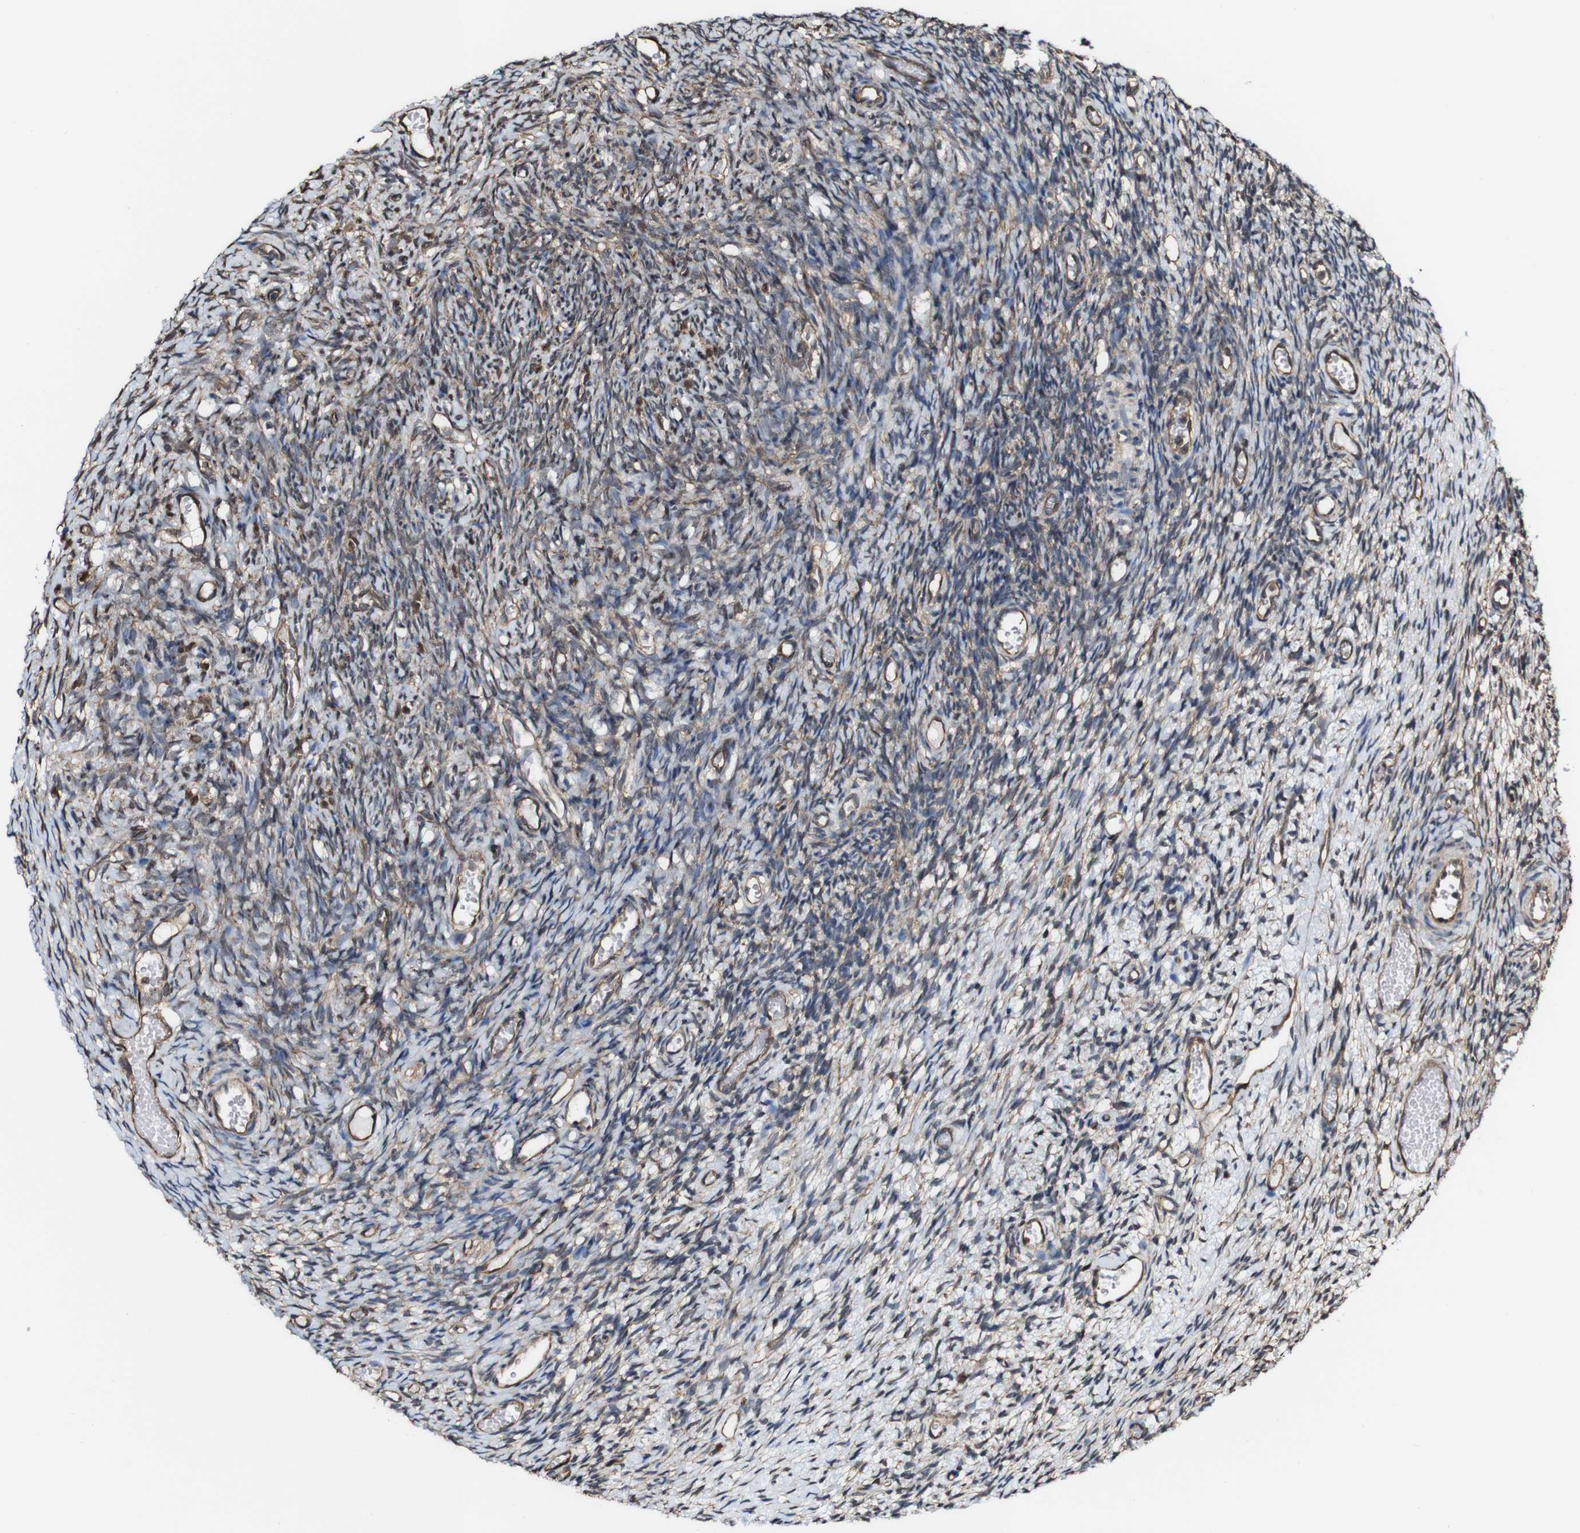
{"staining": {"intensity": "moderate", "quantity": ">75%", "location": "cytoplasmic/membranous"}, "tissue": "ovary", "cell_type": "Follicle cells", "image_type": "normal", "snomed": [{"axis": "morphology", "description": "Normal tissue, NOS"}, {"axis": "topography", "description": "Ovary"}], "caption": "Immunohistochemical staining of normal human ovary displays moderate cytoplasmic/membranous protein expression in approximately >75% of follicle cells.", "gene": "PTPRR", "patient": {"sex": "female", "age": 35}}